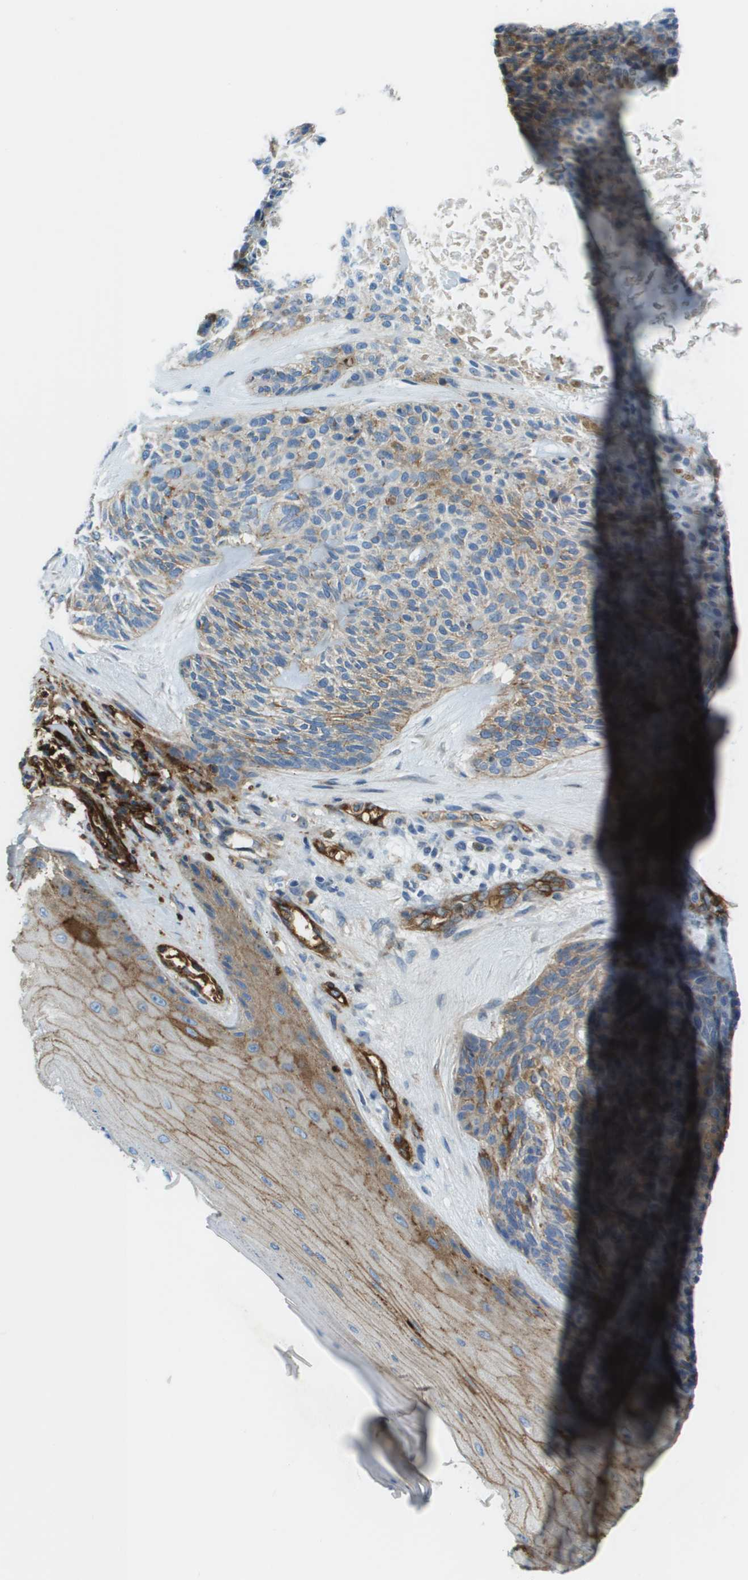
{"staining": {"intensity": "weak", "quantity": ">75%", "location": "cytoplasmic/membranous"}, "tissue": "skin cancer", "cell_type": "Tumor cells", "image_type": "cancer", "snomed": [{"axis": "morphology", "description": "Basal cell carcinoma"}, {"axis": "topography", "description": "Skin"}], "caption": "Protein expression analysis of human skin basal cell carcinoma reveals weak cytoplasmic/membranous staining in about >75% of tumor cells.", "gene": "SDC1", "patient": {"sex": "male", "age": 55}}